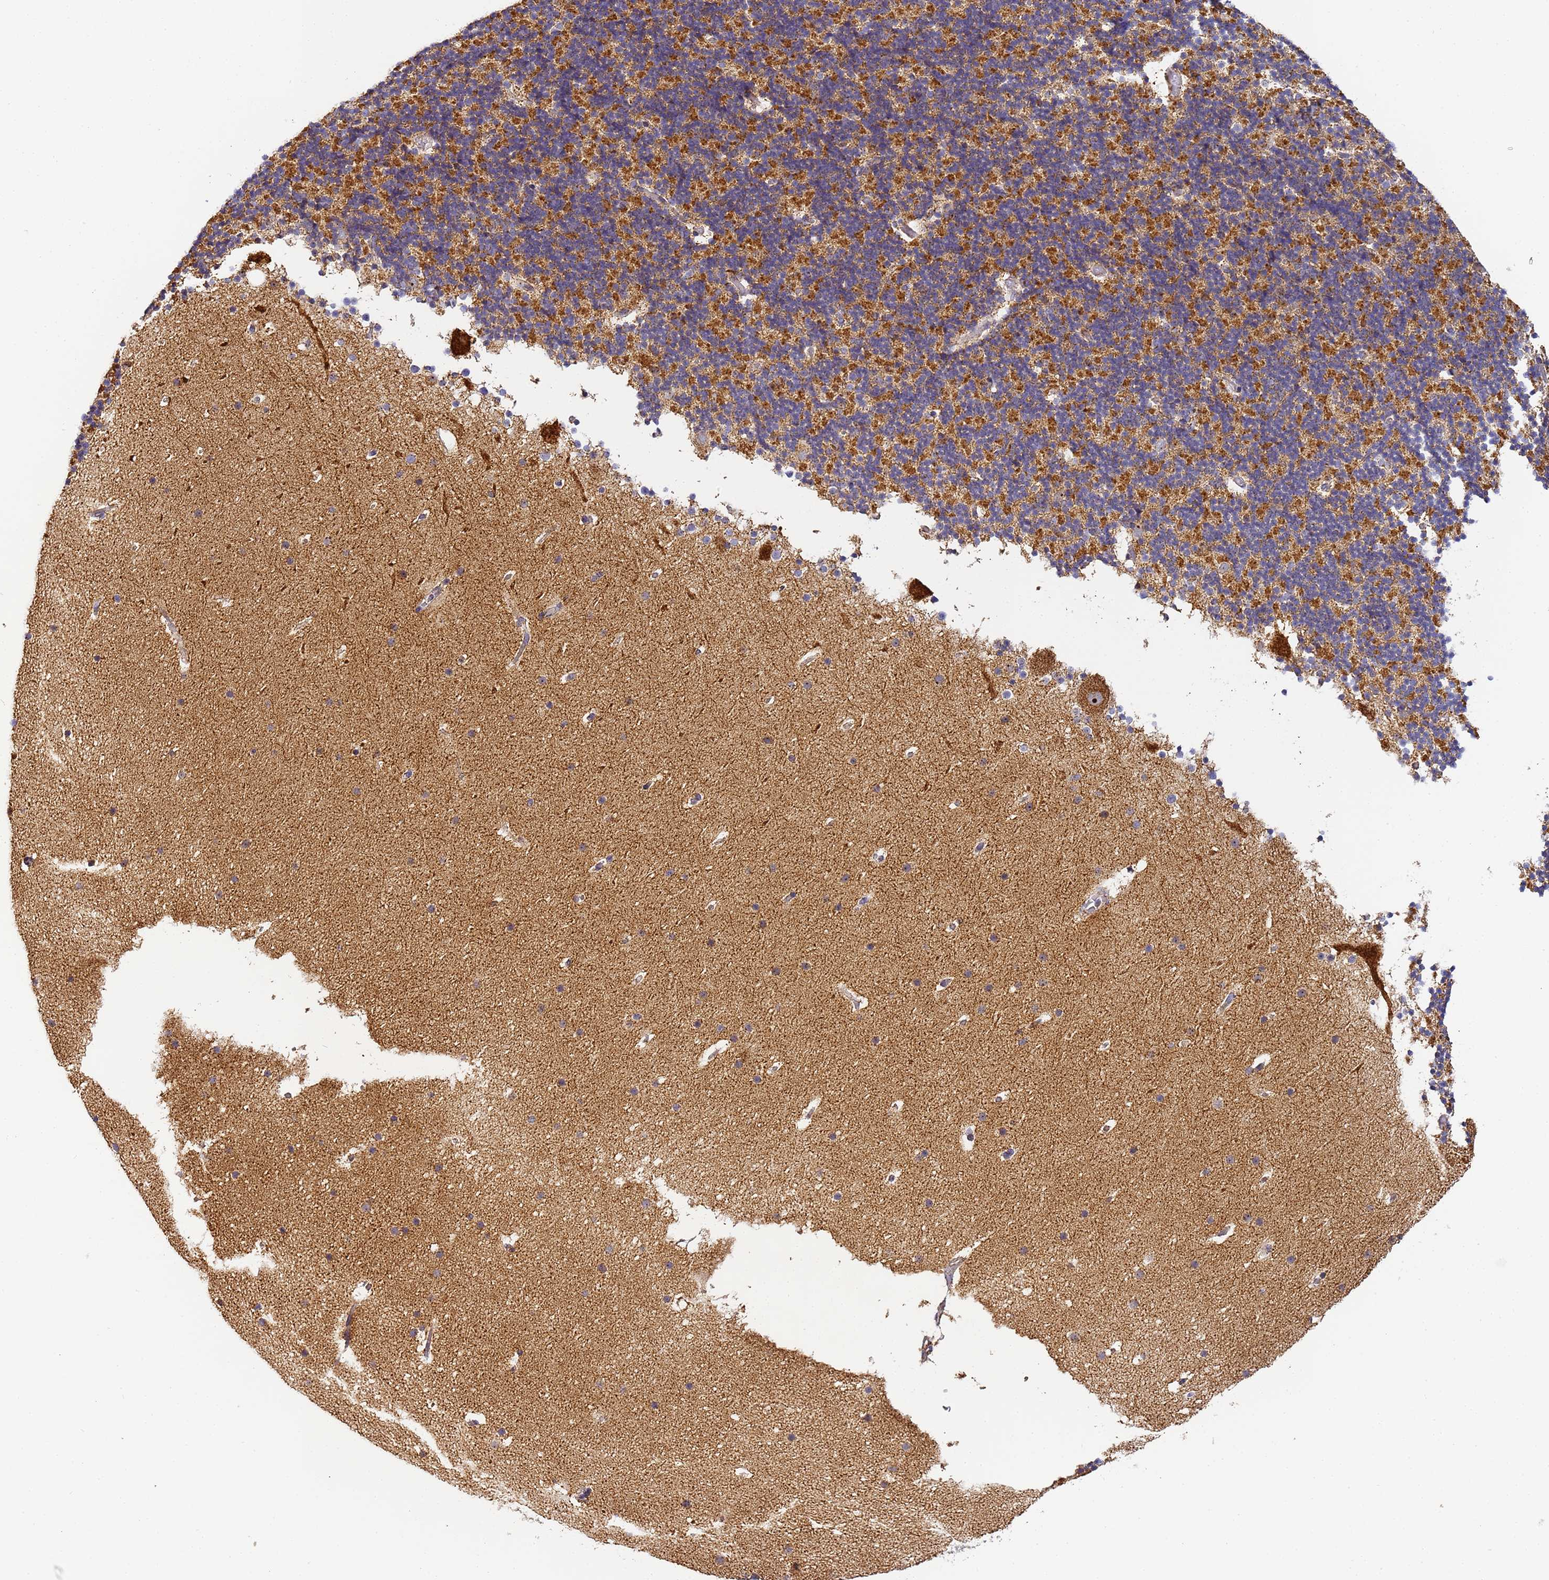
{"staining": {"intensity": "strong", "quantity": "25%-75%", "location": "cytoplasmic/membranous"}, "tissue": "cerebellum", "cell_type": "Cells in granular layer", "image_type": "normal", "snomed": [{"axis": "morphology", "description": "Normal tissue, NOS"}, {"axis": "topography", "description": "Cerebellum"}], "caption": "Protein staining exhibits strong cytoplasmic/membranous positivity in approximately 25%-75% of cells in granular layer in benign cerebellum.", "gene": "FRG2B", "patient": {"sex": "male", "age": 57}}